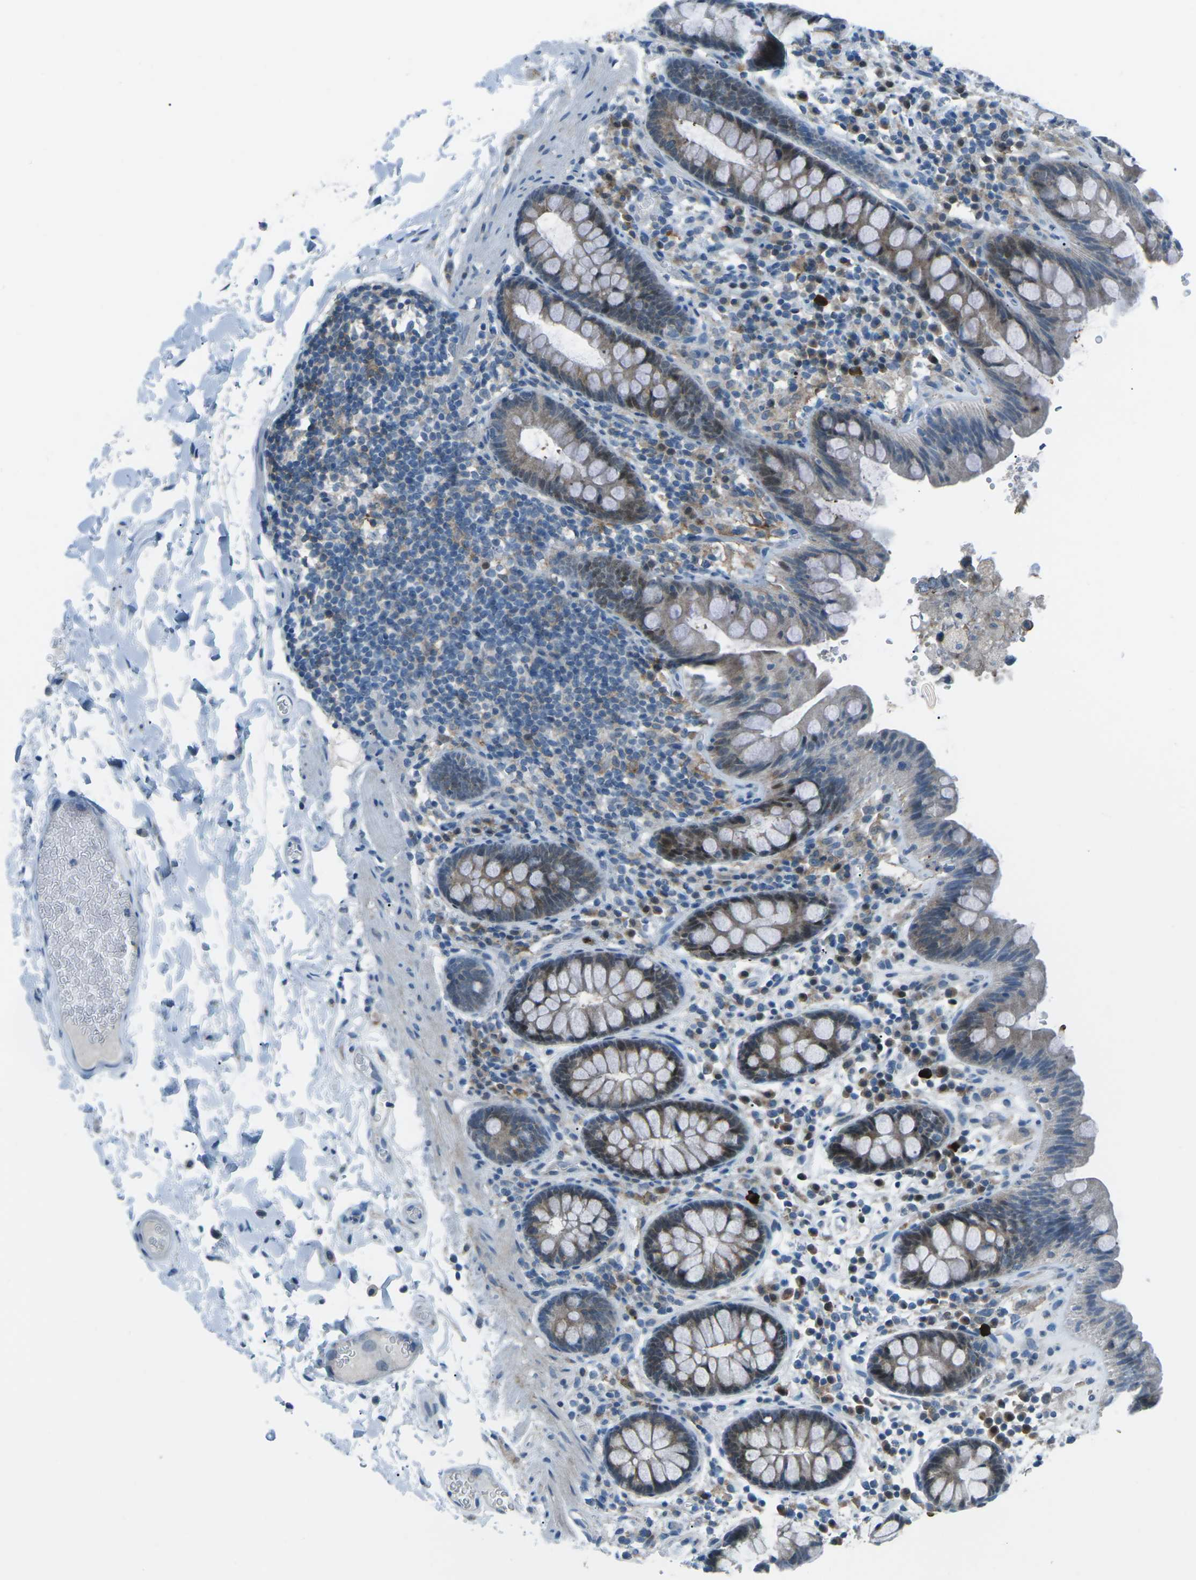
{"staining": {"intensity": "negative", "quantity": "none", "location": "none"}, "tissue": "colon", "cell_type": "Endothelial cells", "image_type": "normal", "snomed": [{"axis": "morphology", "description": "Normal tissue, NOS"}, {"axis": "topography", "description": "Colon"}], "caption": "The micrograph reveals no significant expression in endothelial cells of colon. (DAB immunohistochemistry (IHC) visualized using brightfield microscopy, high magnification).", "gene": "PRKCA", "patient": {"sex": "female", "age": 80}}